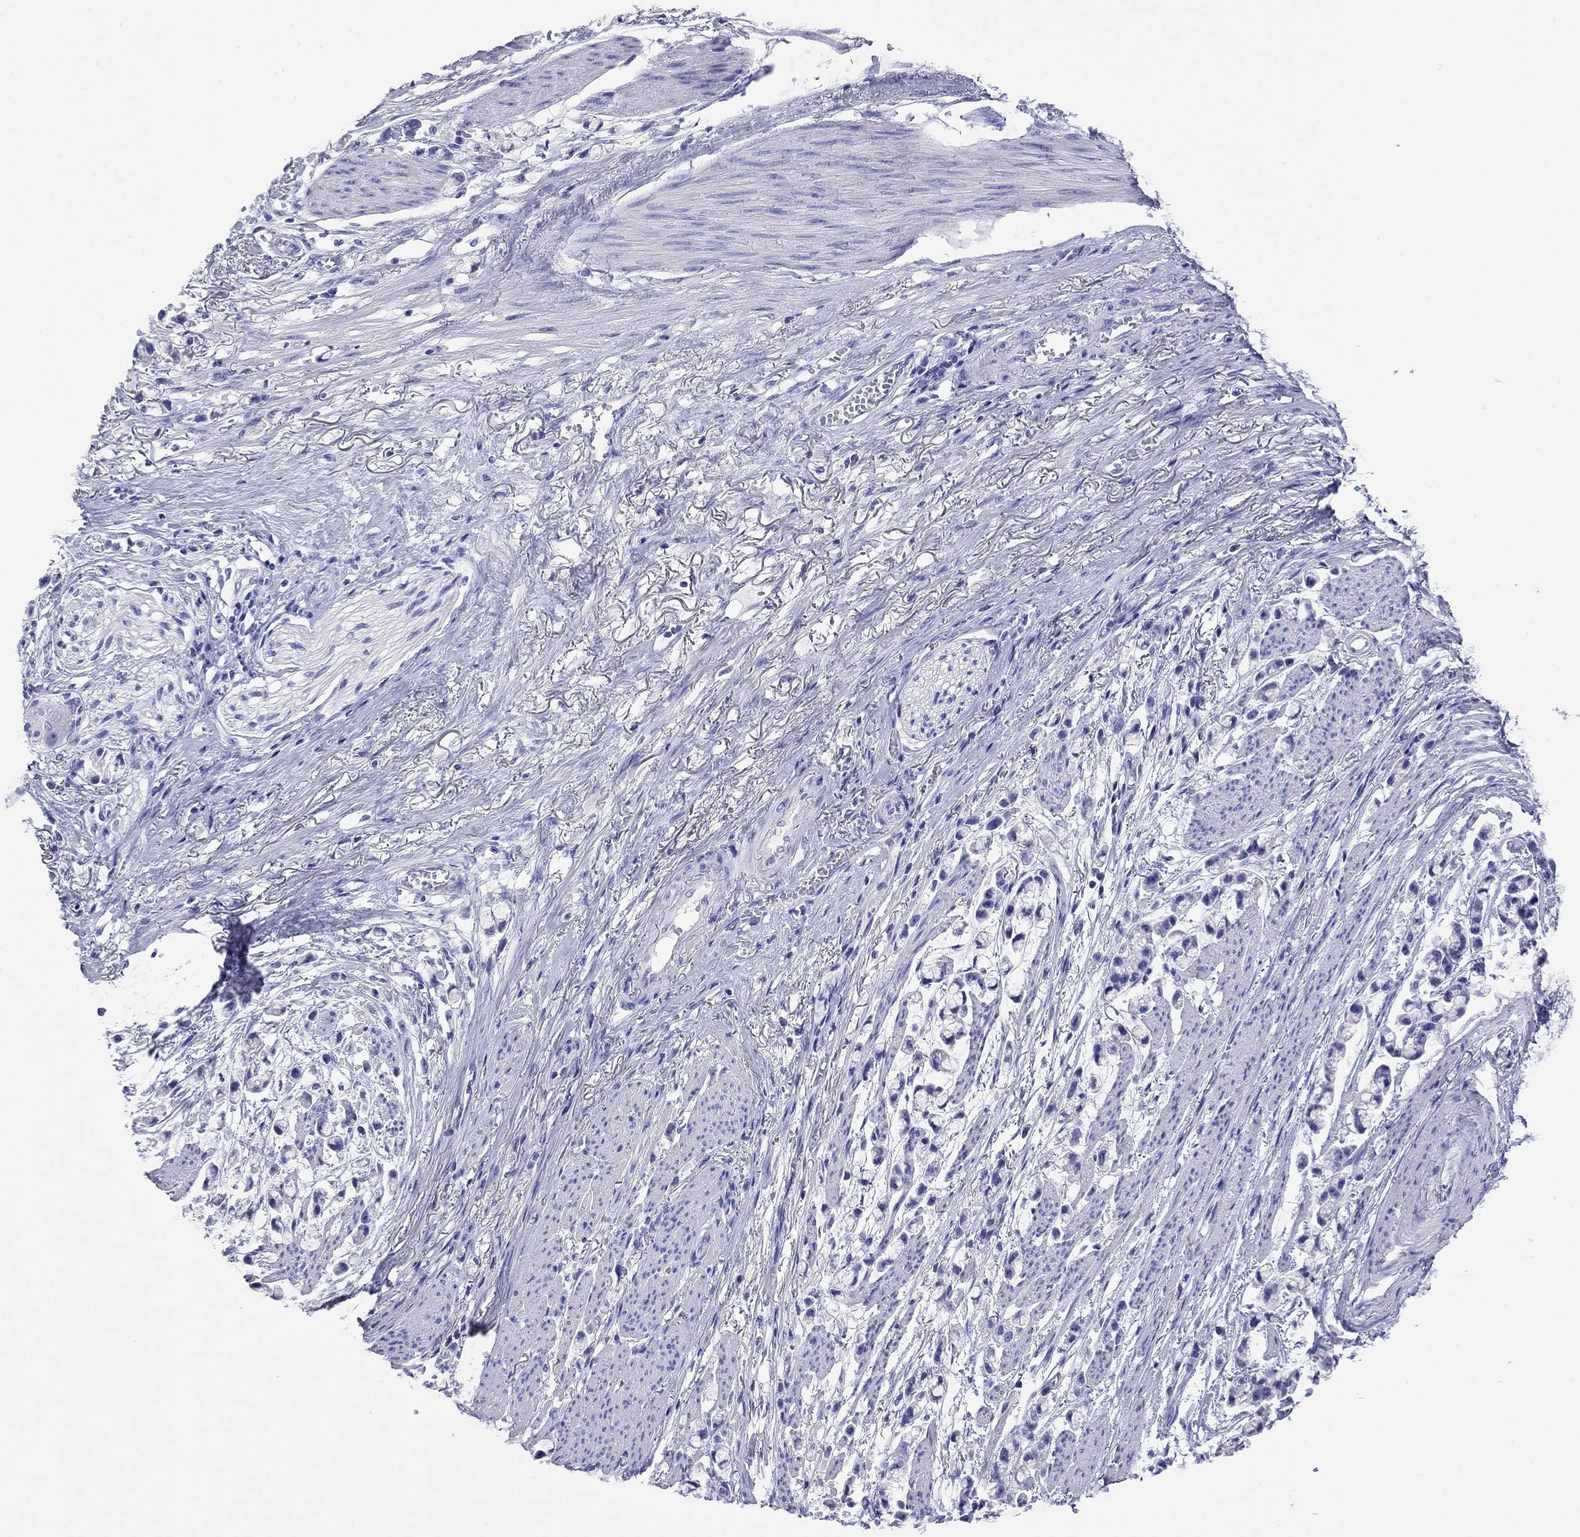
{"staining": {"intensity": "negative", "quantity": "none", "location": "none"}, "tissue": "stomach cancer", "cell_type": "Tumor cells", "image_type": "cancer", "snomed": [{"axis": "morphology", "description": "Adenocarcinoma, NOS"}, {"axis": "topography", "description": "Stomach"}], "caption": "This micrograph is of stomach cancer (adenocarcinoma) stained with IHC to label a protein in brown with the nuclei are counter-stained blue. There is no positivity in tumor cells.", "gene": "FIGLA", "patient": {"sex": "female", "age": 81}}